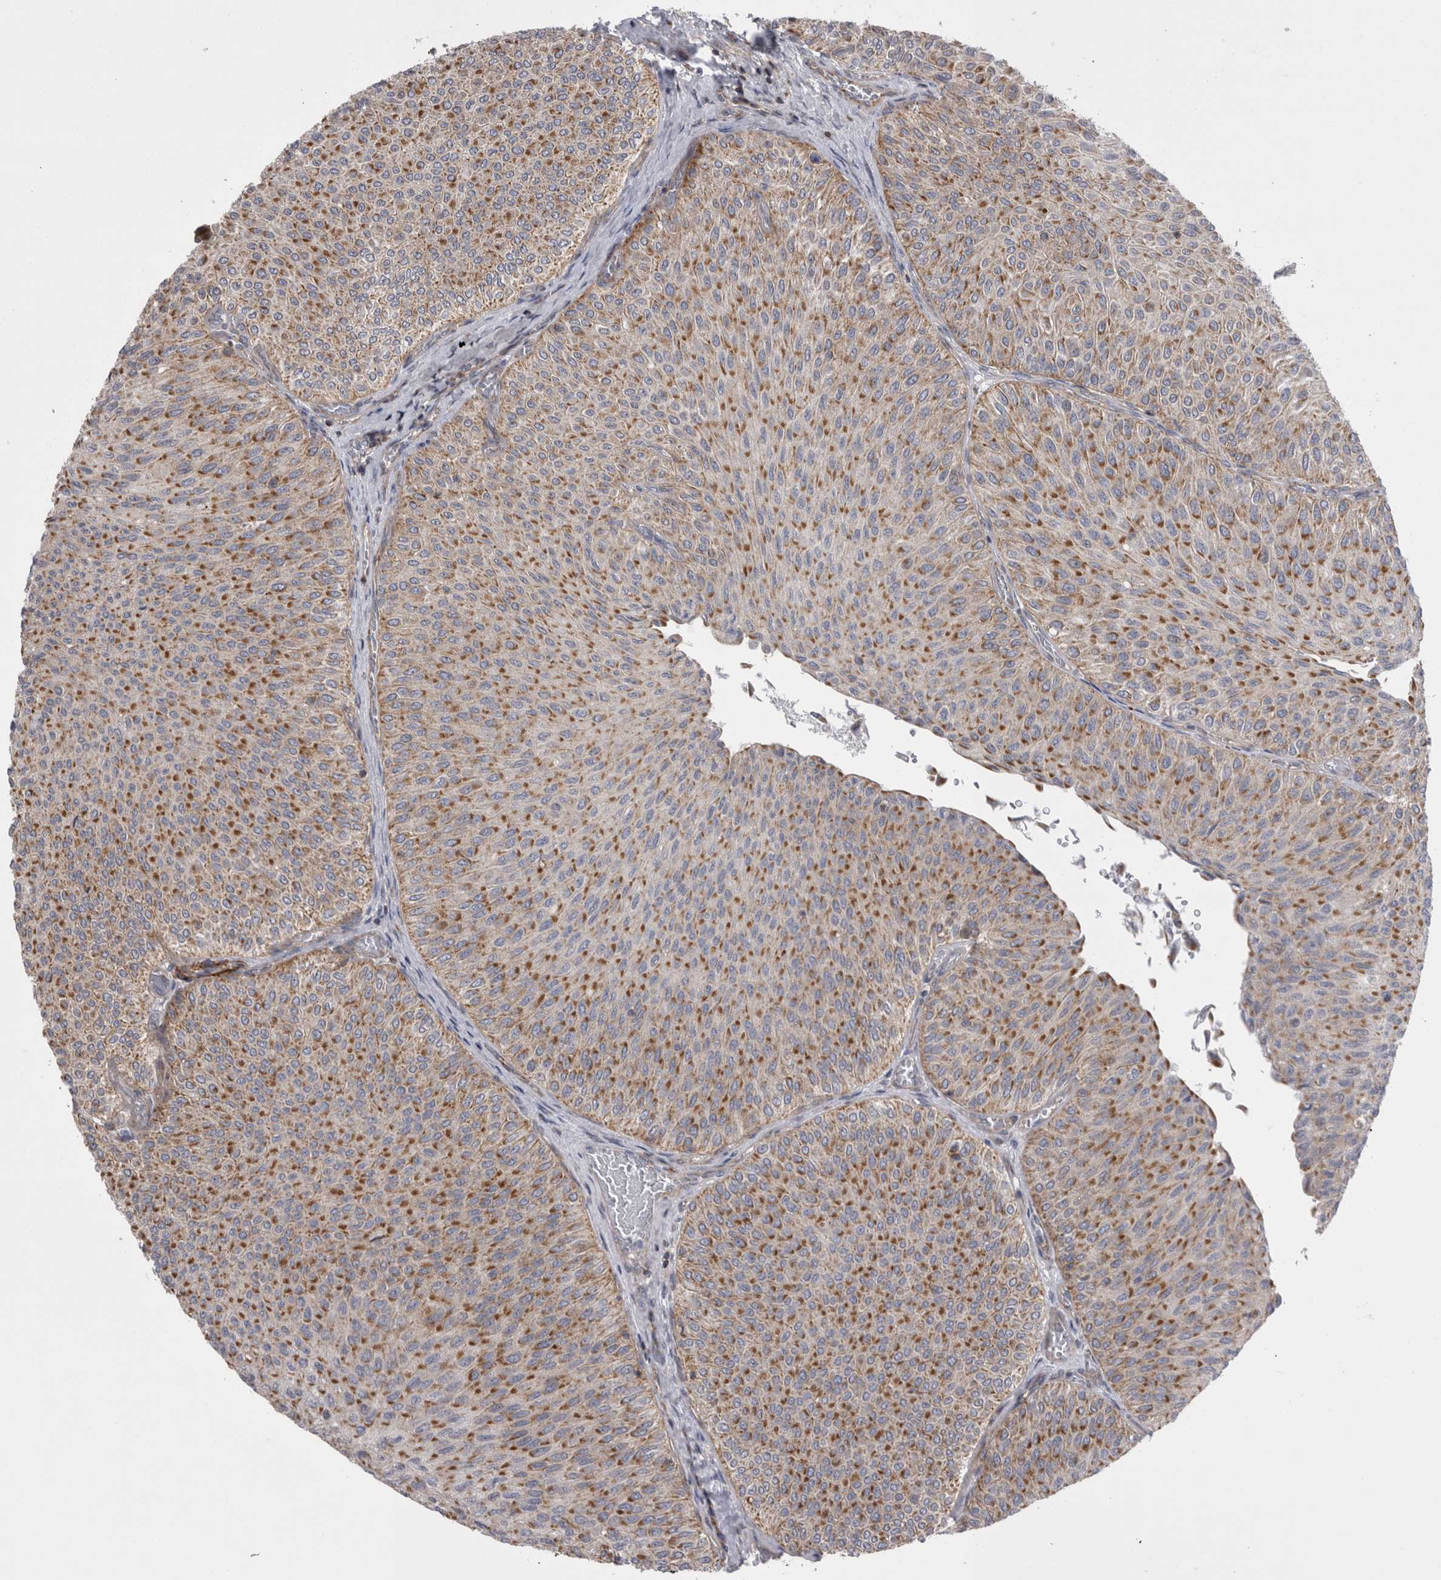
{"staining": {"intensity": "strong", "quantity": ">75%", "location": "cytoplasmic/membranous"}, "tissue": "urothelial cancer", "cell_type": "Tumor cells", "image_type": "cancer", "snomed": [{"axis": "morphology", "description": "Urothelial carcinoma, Low grade"}, {"axis": "topography", "description": "Urinary bladder"}], "caption": "IHC image of neoplastic tissue: human urothelial cancer stained using IHC displays high levels of strong protein expression localized specifically in the cytoplasmic/membranous of tumor cells, appearing as a cytoplasmic/membranous brown color.", "gene": "TSPOAP1", "patient": {"sex": "male", "age": 78}}